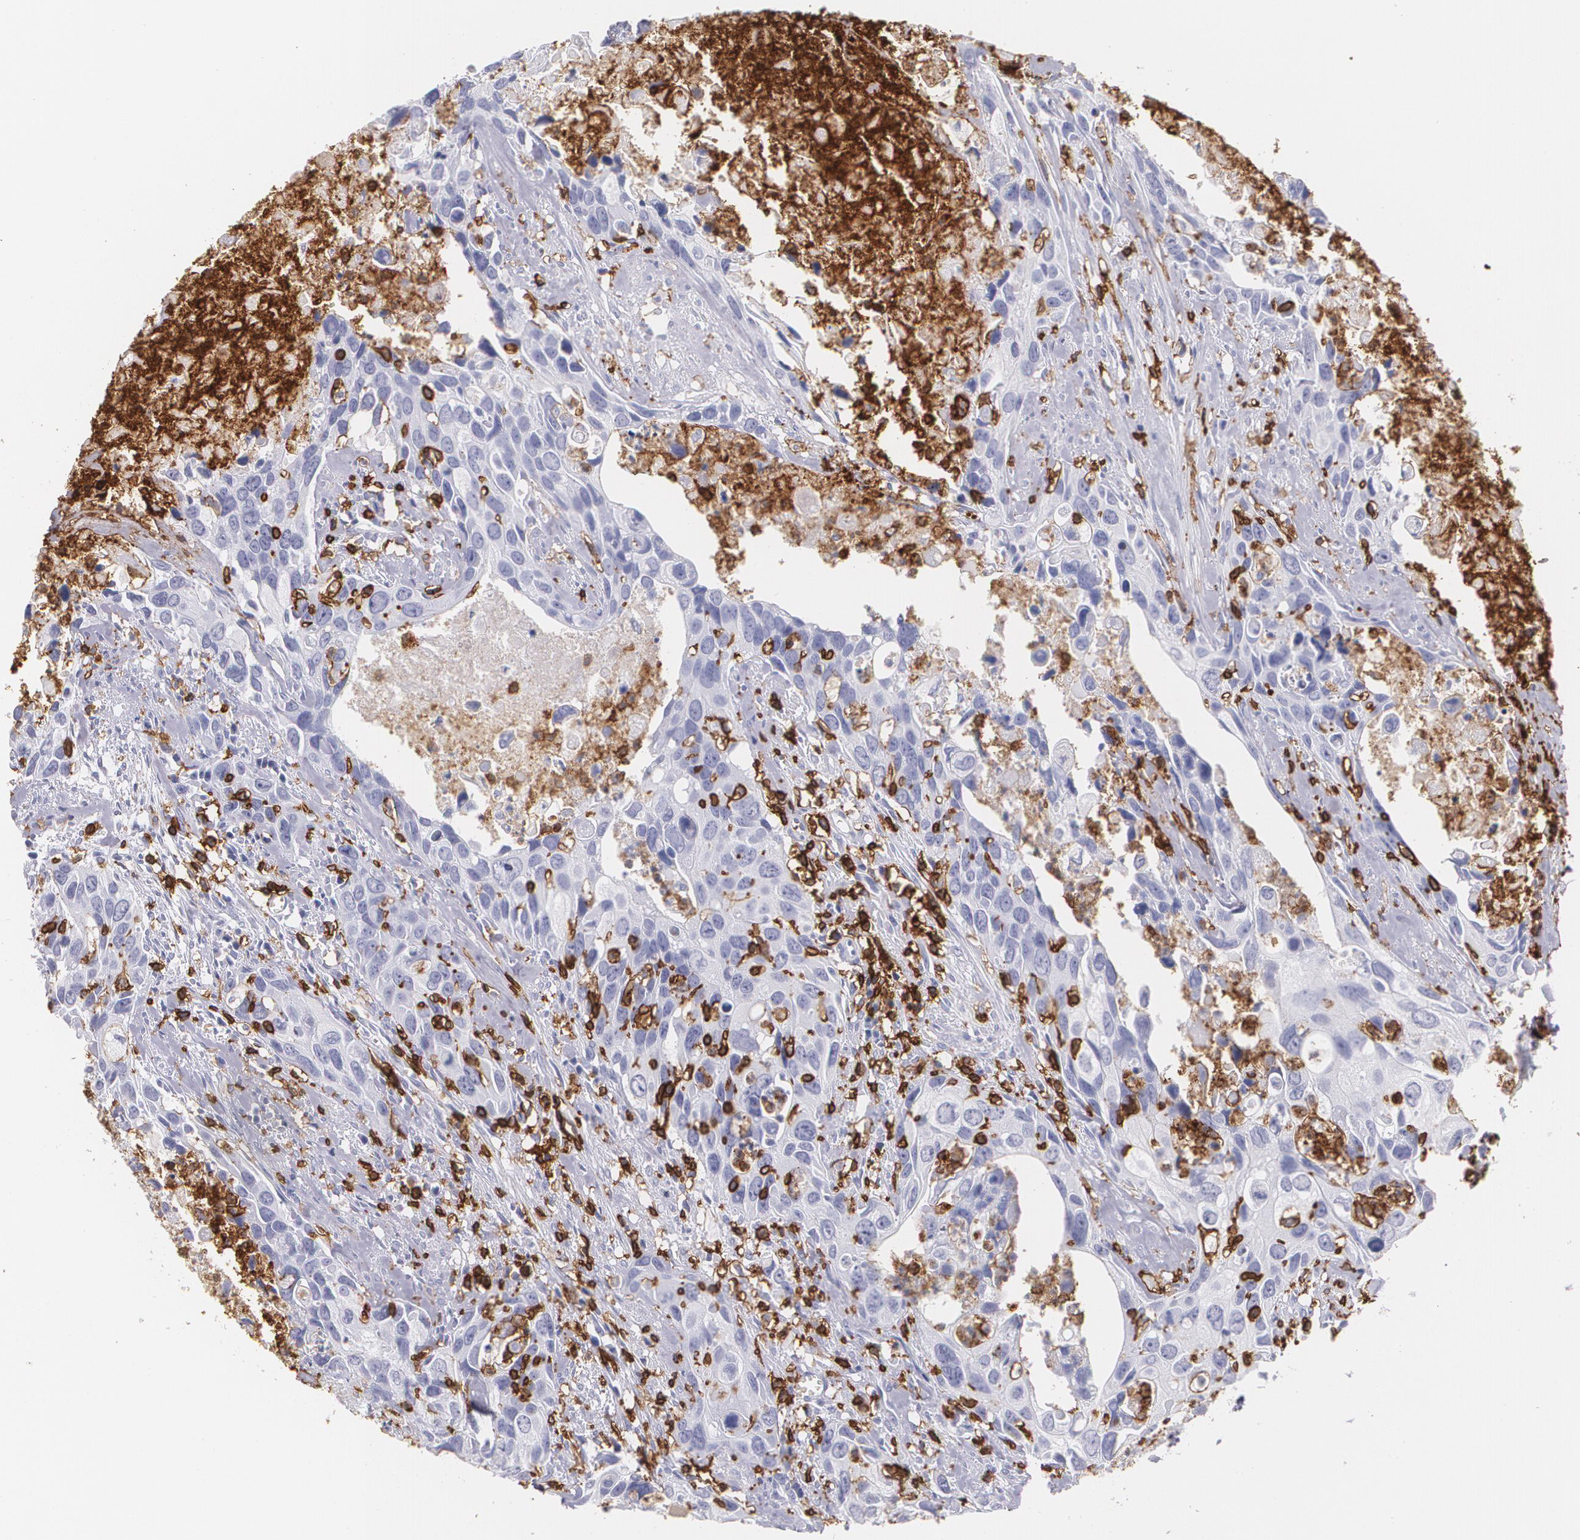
{"staining": {"intensity": "negative", "quantity": "none", "location": "none"}, "tissue": "urothelial cancer", "cell_type": "Tumor cells", "image_type": "cancer", "snomed": [{"axis": "morphology", "description": "Urothelial carcinoma, High grade"}, {"axis": "topography", "description": "Urinary bladder"}], "caption": "Human urothelial carcinoma (high-grade) stained for a protein using immunohistochemistry exhibits no expression in tumor cells.", "gene": "PTPRC", "patient": {"sex": "male", "age": 71}}